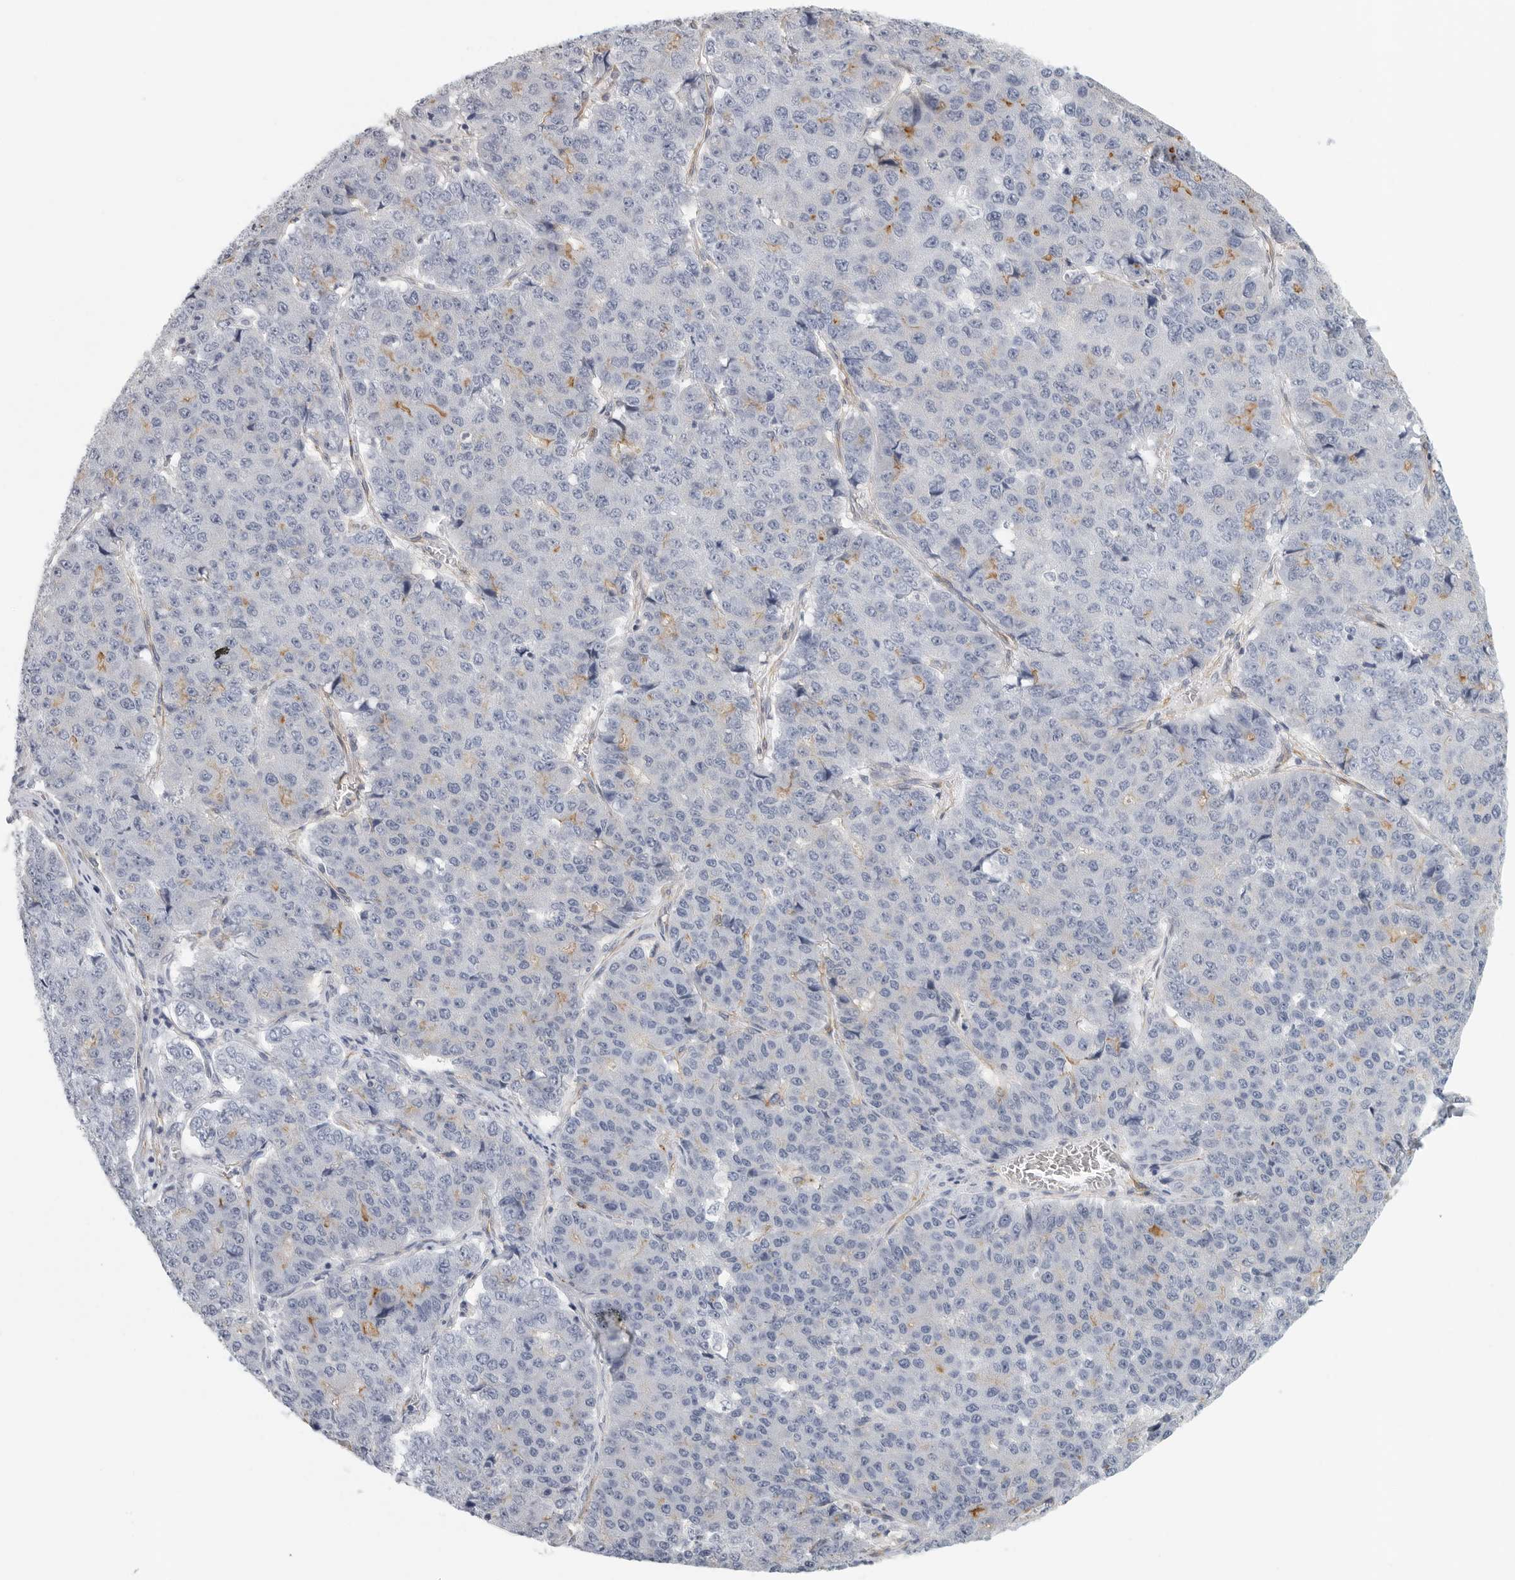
{"staining": {"intensity": "negative", "quantity": "none", "location": "none"}, "tissue": "pancreatic cancer", "cell_type": "Tumor cells", "image_type": "cancer", "snomed": [{"axis": "morphology", "description": "Adenocarcinoma, NOS"}, {"axis": "topography", "description": "Pancreas"}], "caption": "Tumor cells show no significant protein expression in pancreatic cancer (adenocarcinoma).", "gene": "TNR", "patient": {"sex": "male", "age": 50}}